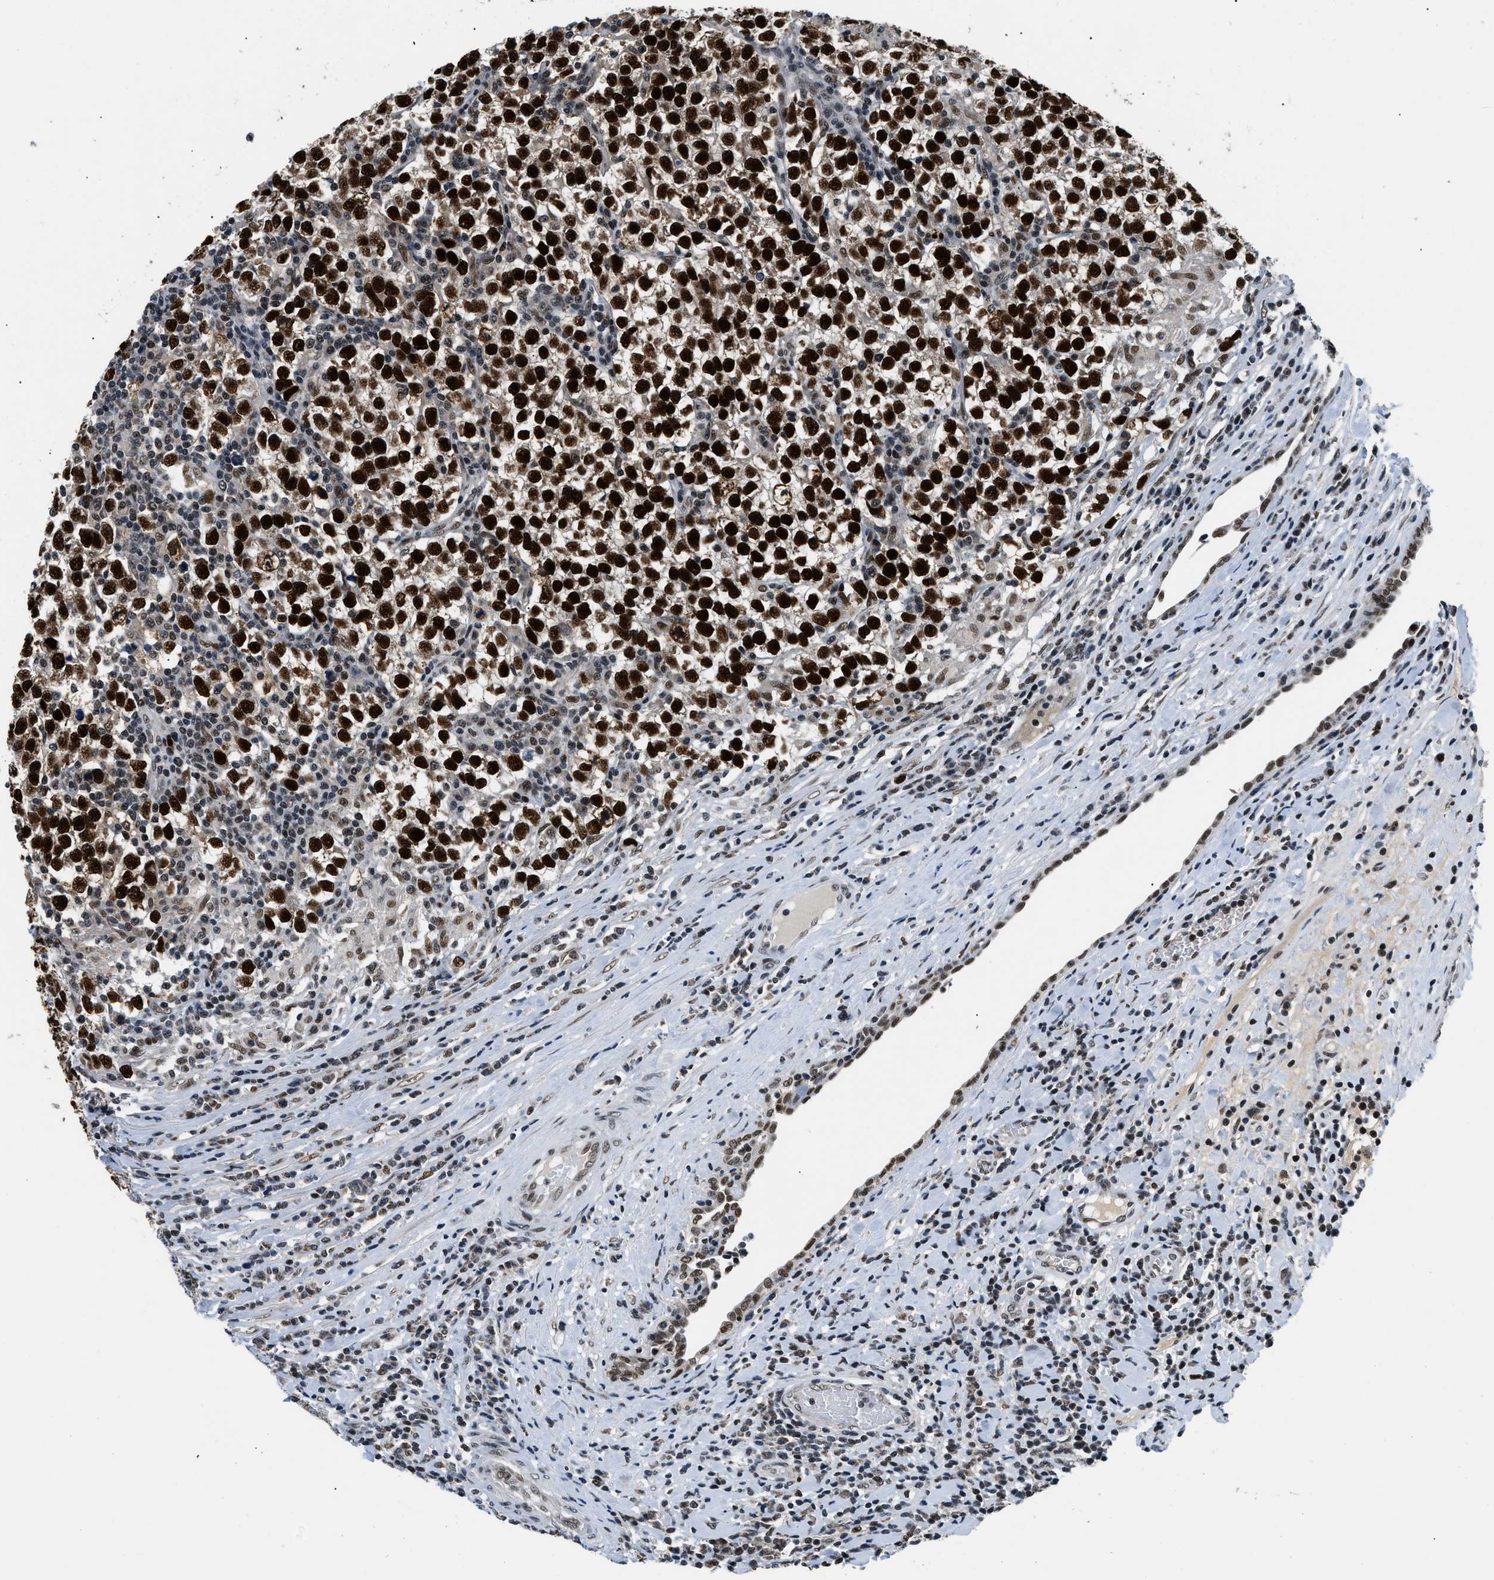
{"staining": {"intensity": "strong", "quantity": ">75%", "location": "nuclear"}, "tissue": "testis cancer", "cell_type": "Tumor cells", "image_type": "cancer", "snomed": [{"axis": "morphology", "description": "Normal tissue, NOS"}, {"axis": "morphology", "description": "Seminoma, NOS"}, {"axis": "topography", "description": "Testis"}], "caption": "Protein expression analysis of testis cancer exhibits strong nuclear positivity in about >75% of tumor cells.", "gene": "KDM3B", "patient": {"sex": "male", "age": 43}}